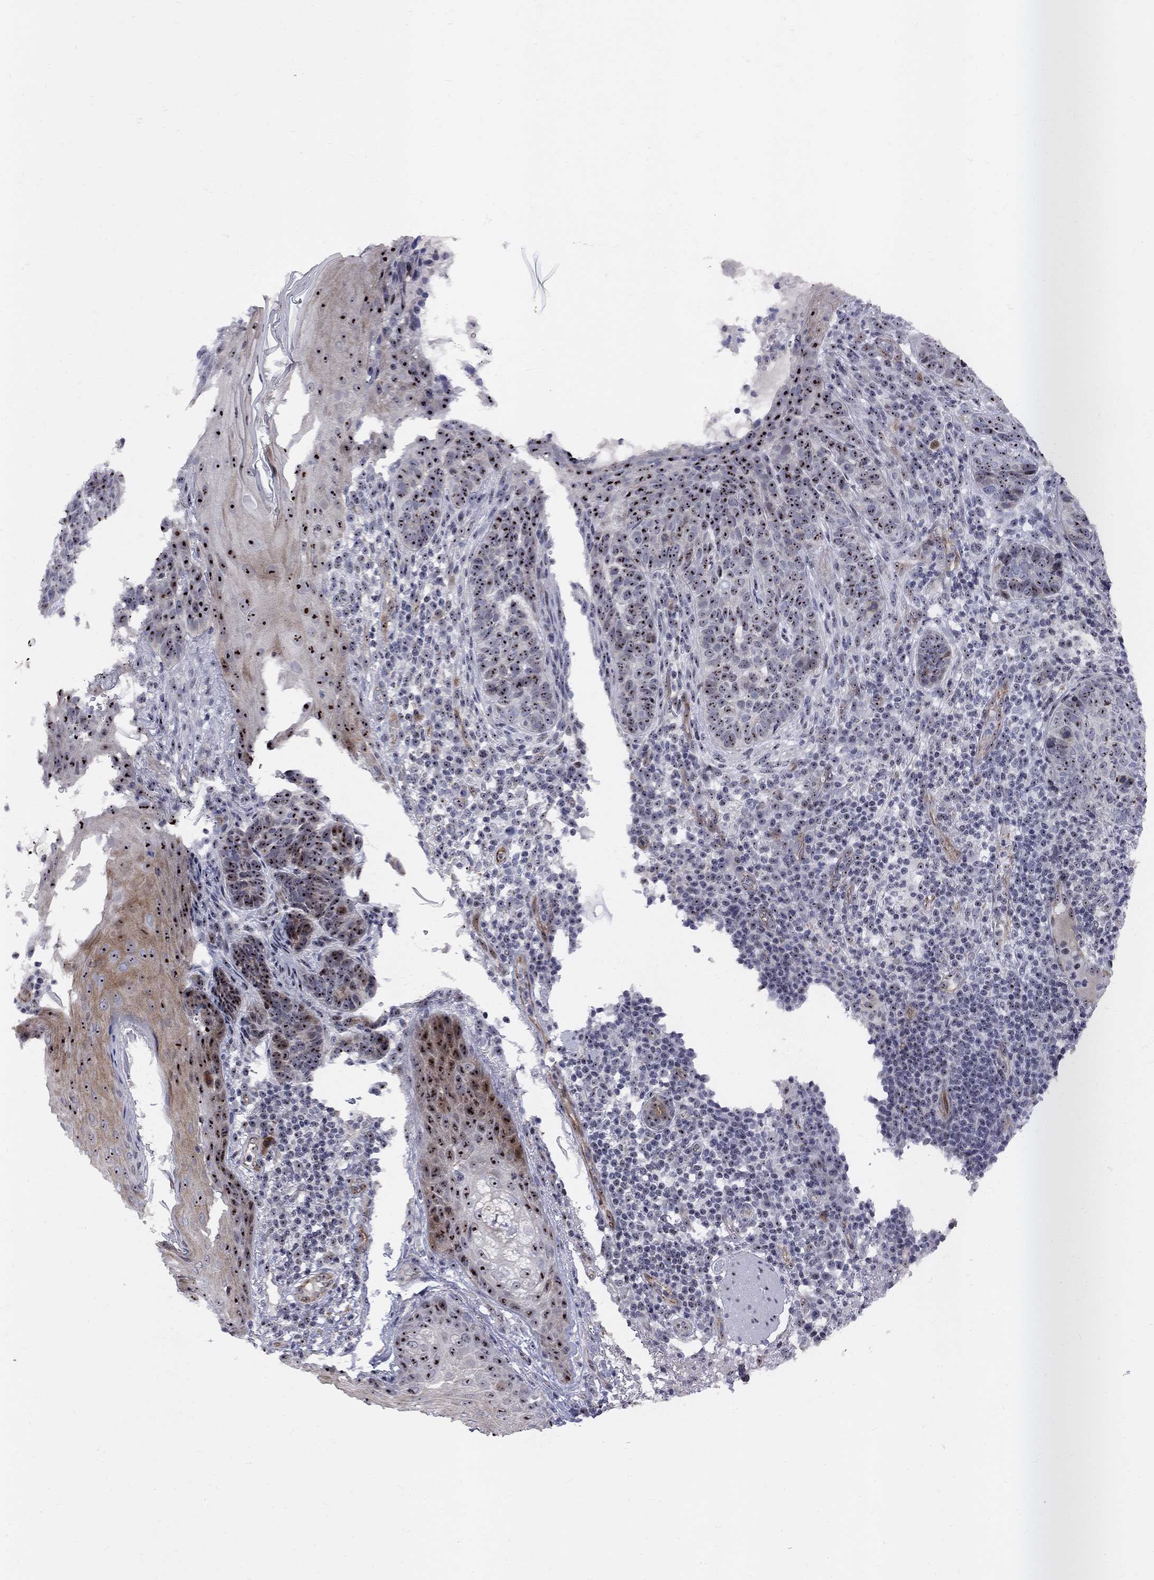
{"staining": {"intensity": "strong", "quantity": ">75%", "location": "nuclear"}, "tissue": "skin cancer", "cell_type": "Tumor cells", "image_type": "cancer", "snomed": [{"axis": "morphology", "description": "Basal cell carcinoma"}, {"axis": "topography", "description": "Skin"}], "caption": "Basal cell carcinoma (skin) stained with a brown dye displays strong nuclear positive positivity in about >75% of tumor cells.", "gene": "DHX33", "patient": {"sex": "female", "age": 69}}